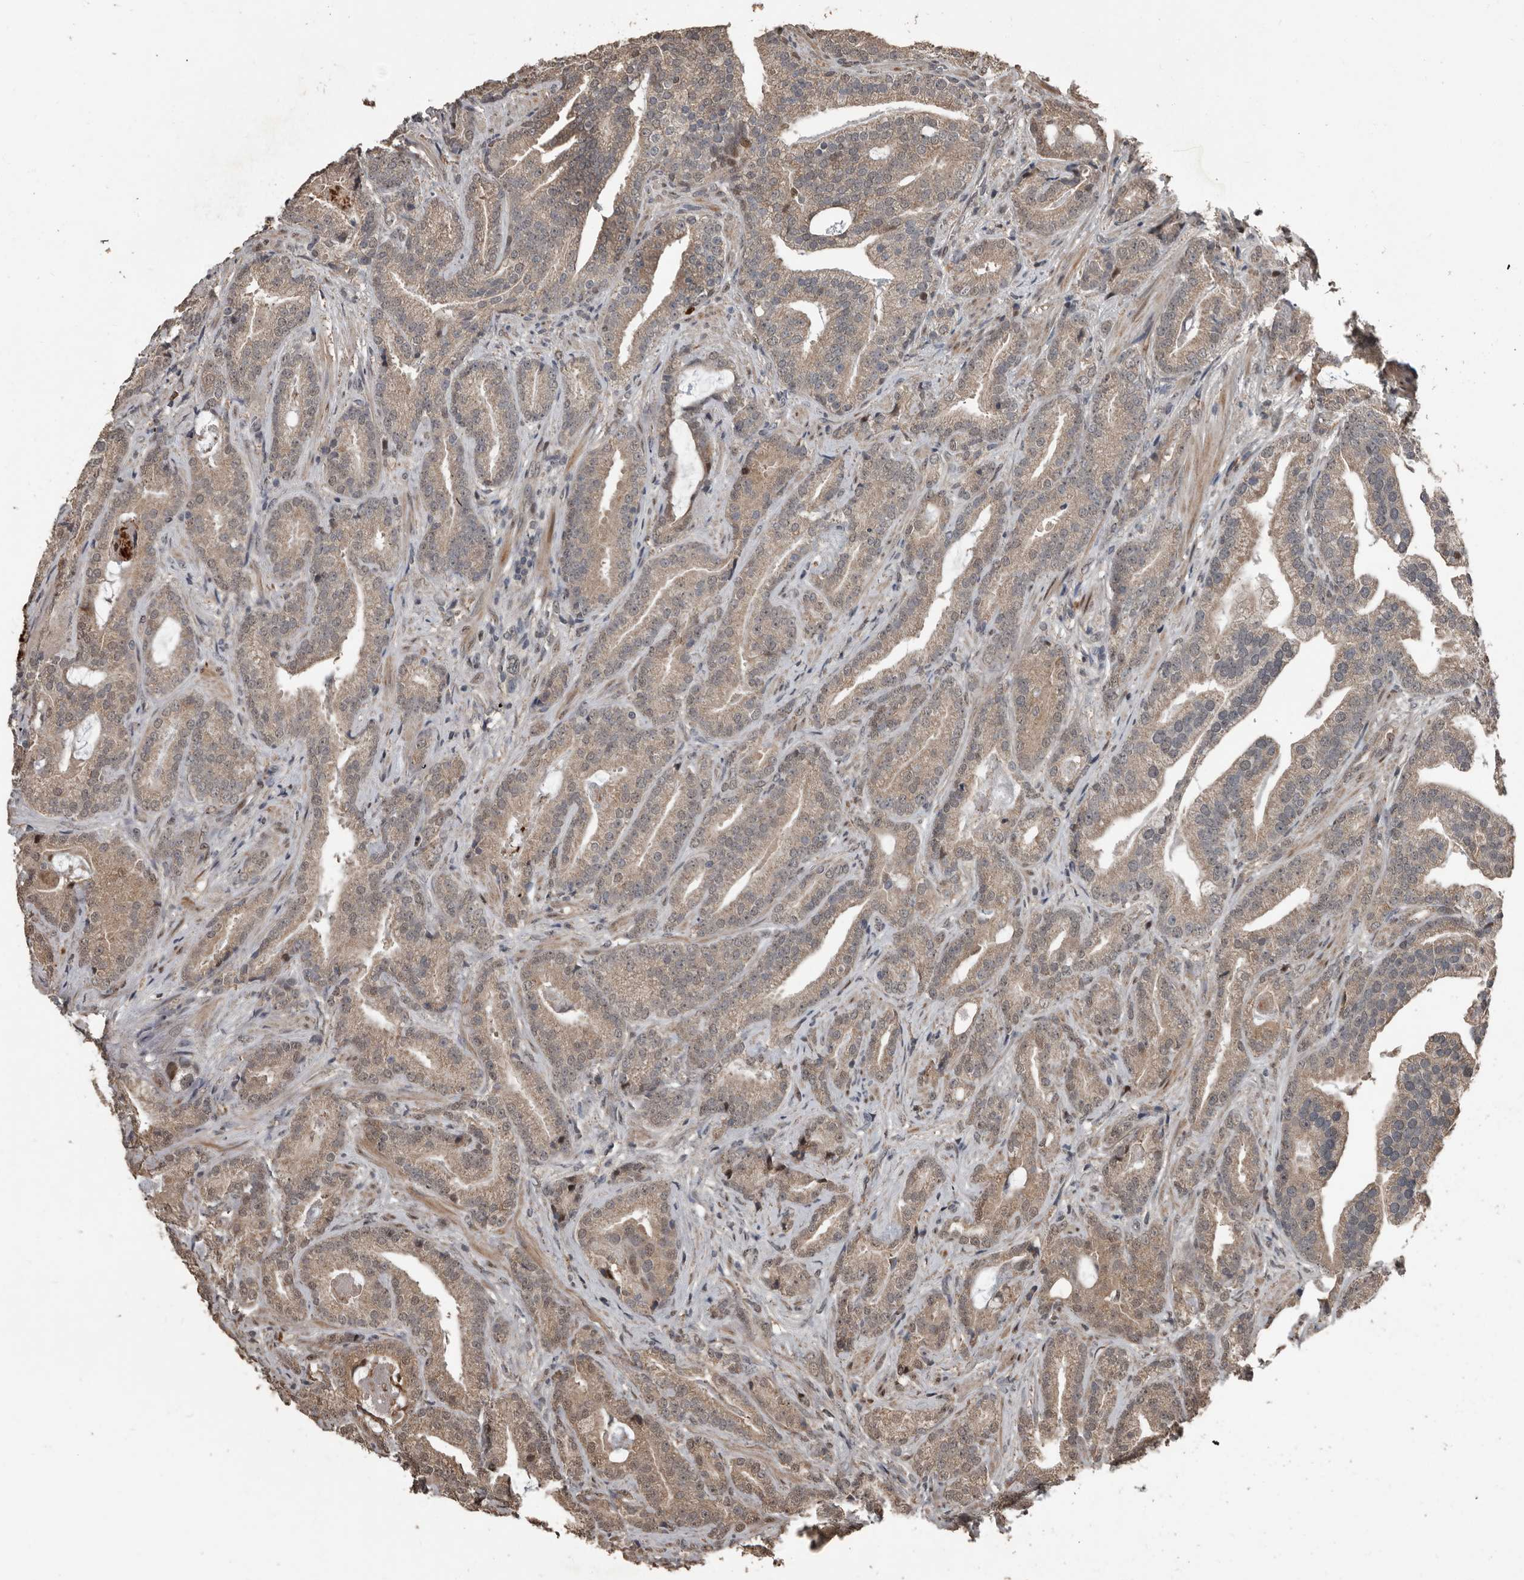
{"staining": {"intensity": "weak", "quantity": ">75%", "location": "cytoplasmic/membranous,nuclear"}, "tissue": "prostate cancer", "cell_type": "Tumor cells", "image_type": "cancer", "snomed": [{"axis": "morphology", "description": "Adenocarcinoma, Low grade"}, {"axis": "topography", "description": "Prostate"}], "caption": "This histopathology image displays low-grade adenocarcinoma (prostate) stained with immunohistochemistry (IHC) to label a protein in brown. The cytoplasmic/membranous and nuclear of tumor cells show weak positivity for the protein. Nuclei are counter-stained blue.", "gene": "FSBP", "patient": {"sex": "male", "age": 67}}